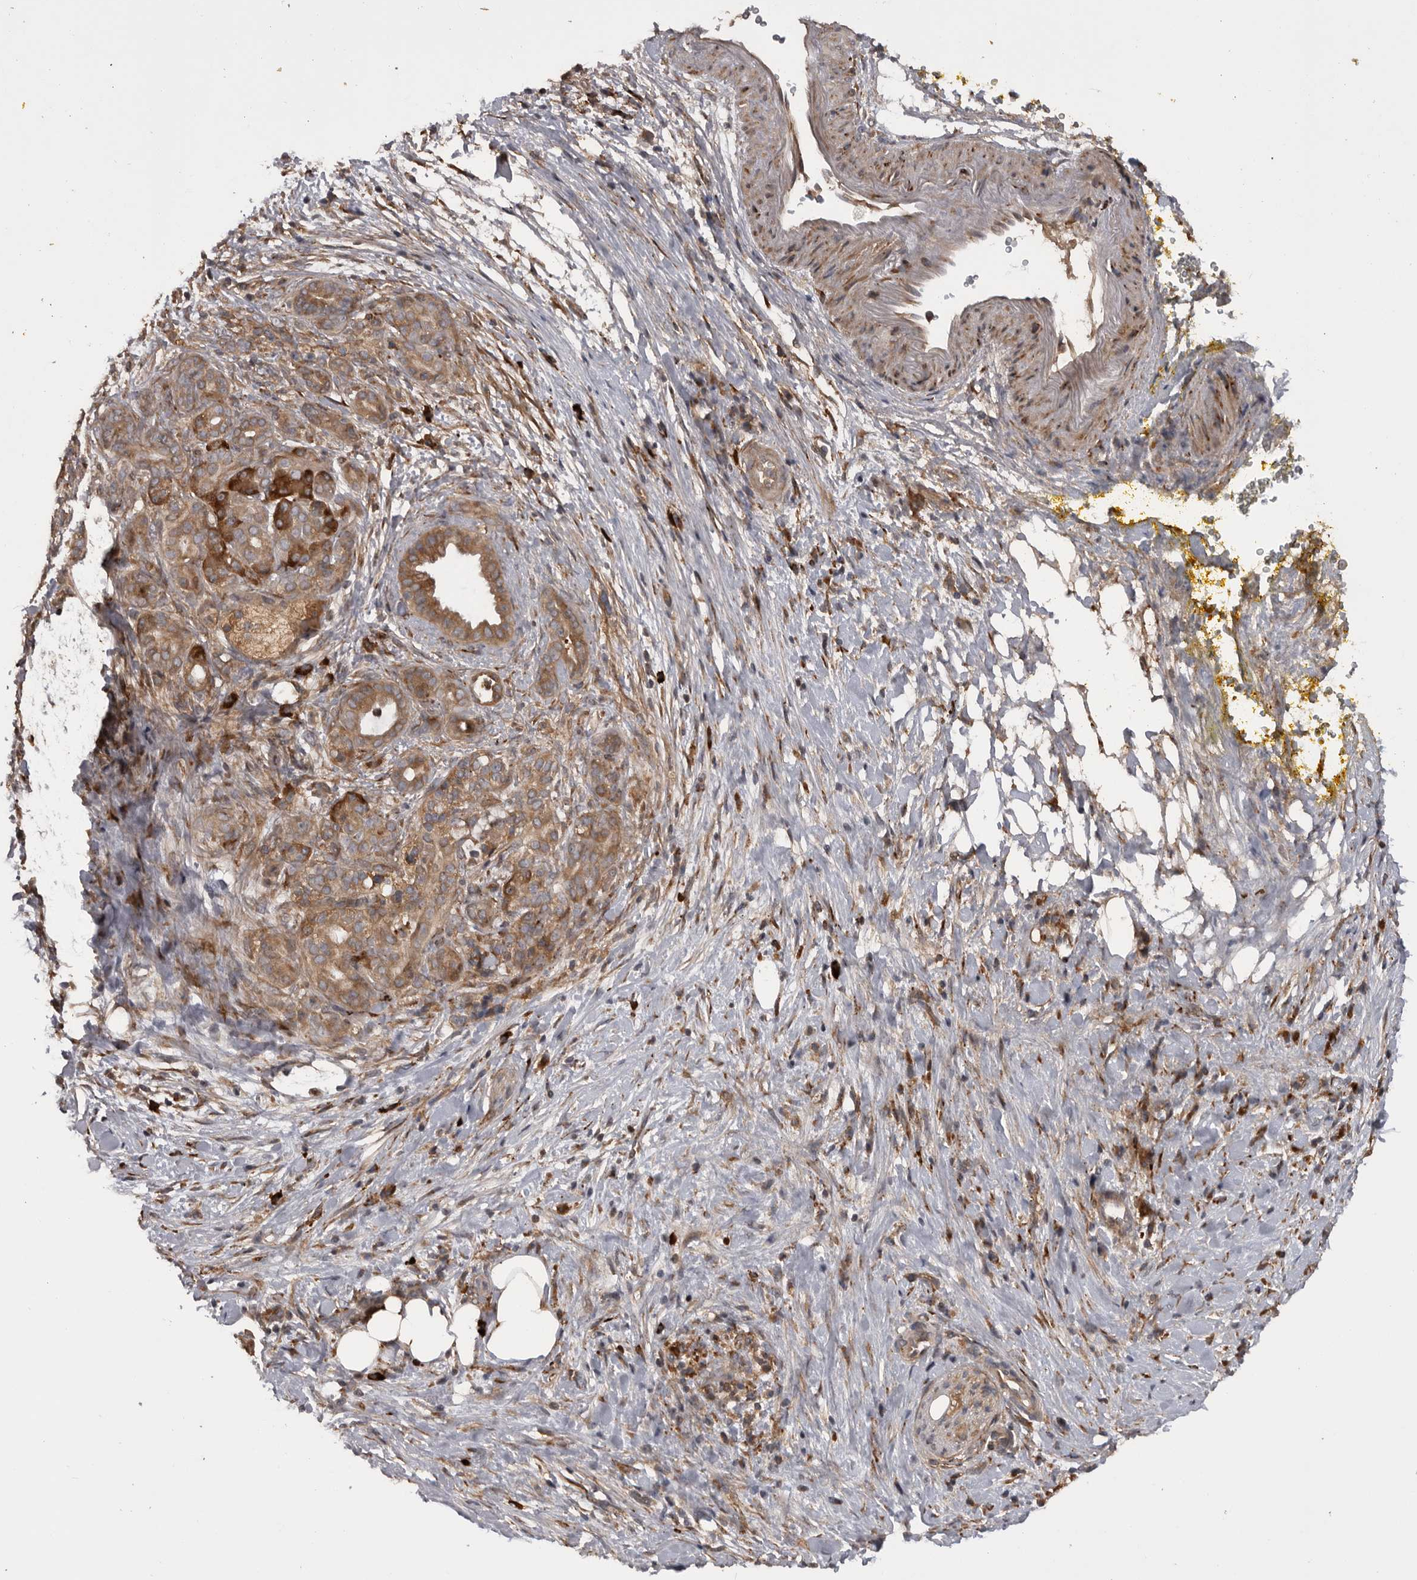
{"staining": {"intensity": "moderate", "quantity": ">75%", "location": "cytoplasmic/membranous"}, "tissue": "pancreatic cancer", "cell_type": "Tumor cells", "image_type": "cancer", "snomed": [{"axis": "morphology", "description": "Adenocarcinoma, NOS"}, {"axis": "topography", "description": "Pancreas"}], "caption": "Pancreatic cancer (adenocarcinoma) stained for a protein displays moderate cytoplasmic/membranous positivity in tumor cells.", "gene": "RAB3GAP2", "patient": {"sex": "male", "age": 58}}